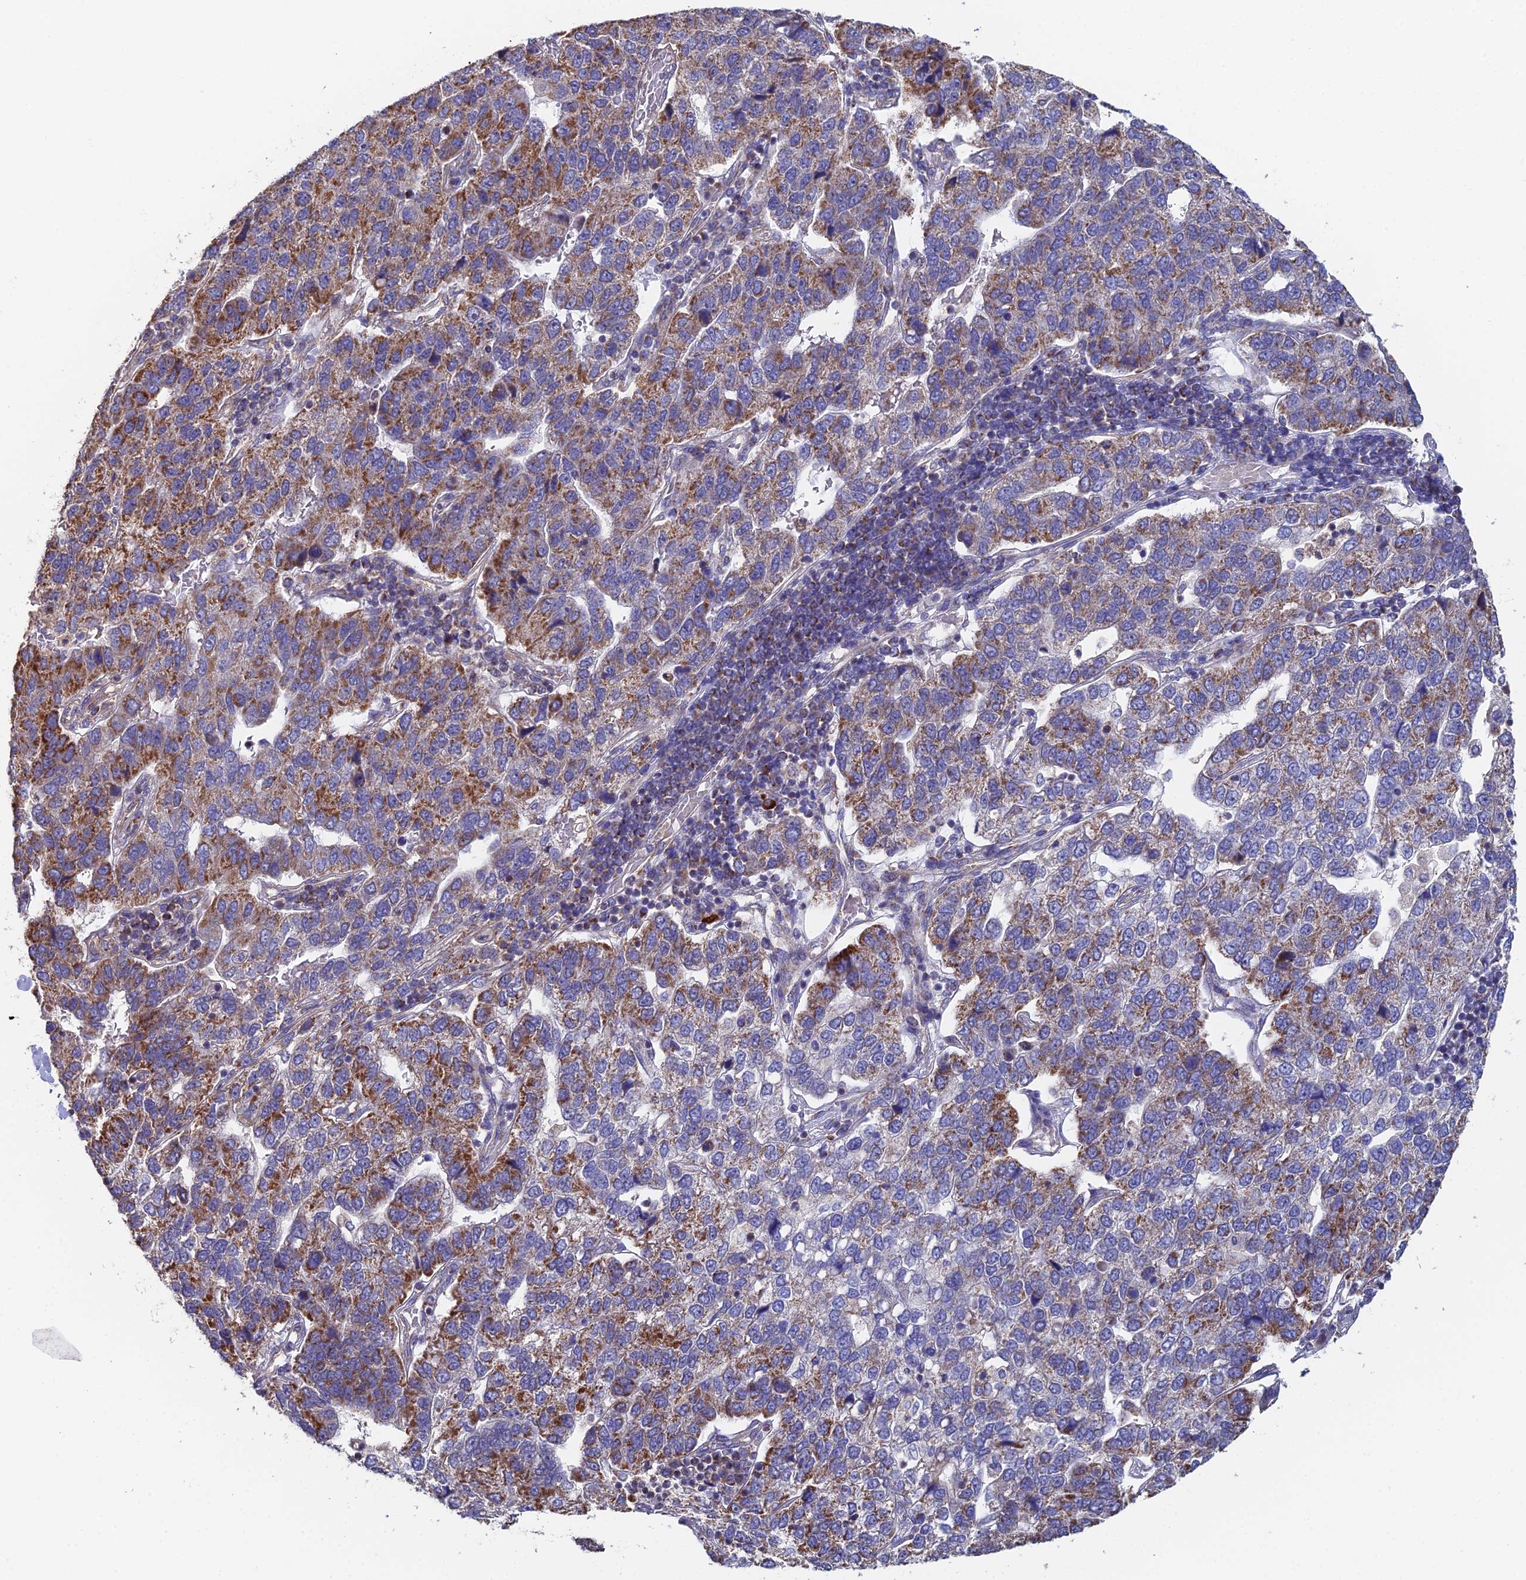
{"staining": {"intensity": "moderate", "quantity": "25%-75%", "location": "cytoplasmic/membranous"}, "tissue": "pancreatic cancer", "cell_type": "Tumor cells", "image_type": "cancer", "snomed": [{"axis": "morphology", "description": "Adenocarcinoma, NOS"}, {"axis": "topography", "description": "Pancreas"}], "caption": "A medium amount of moderate cytoplasmic/membranous staining is seen in about 25%-75% of tumor cells in pancreatic adenocarcinoma tissue. (Brightfield microscopy of DAB IHC at high magnification).", "gene": "ECSIT", "patient": {"sex": "female", "age": 61}}